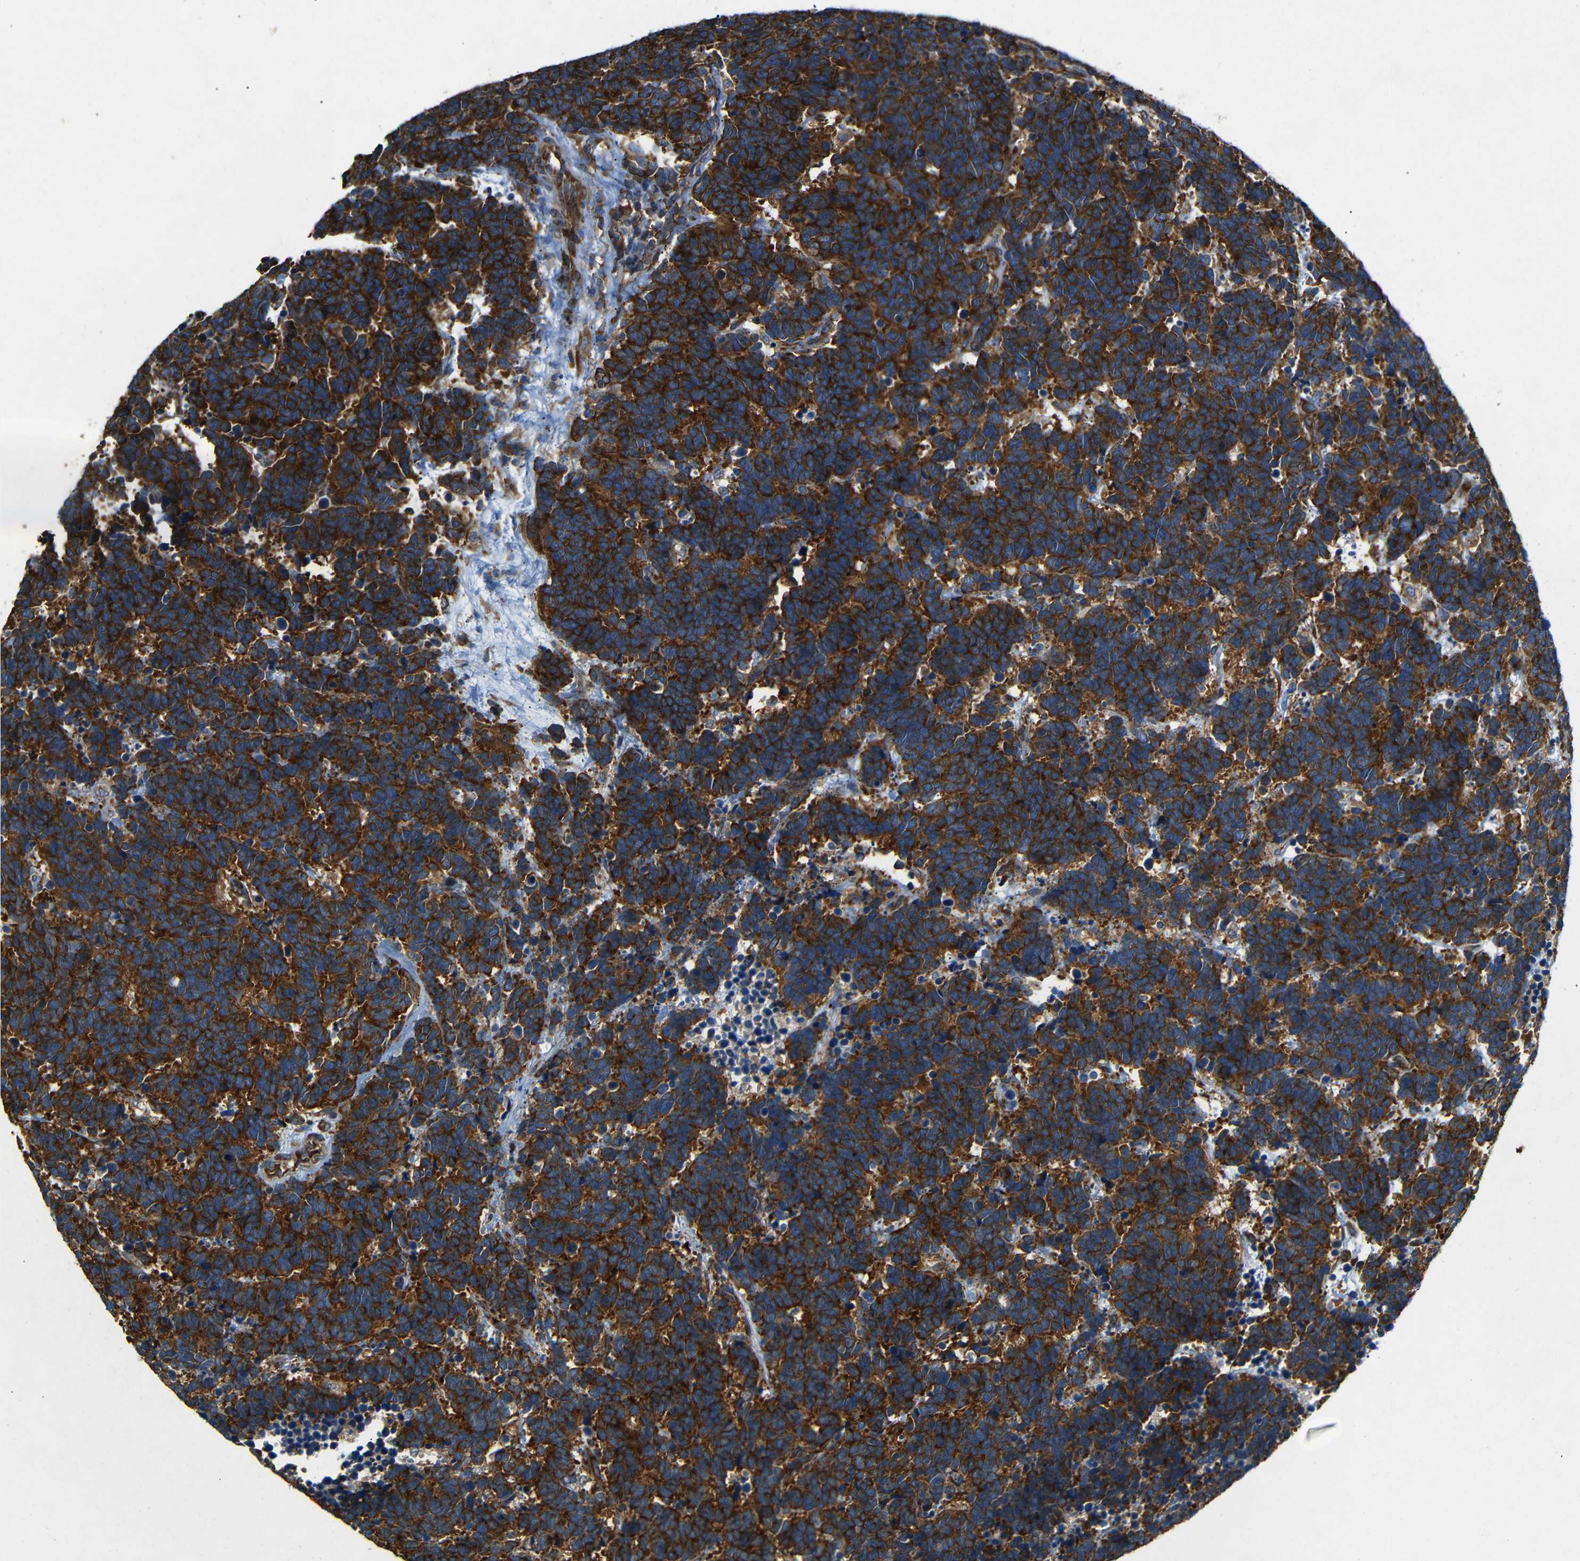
{"staining": {"intensity": "strong", "quantity": ">75%", "location": "cytoplasmic/membranous"}, "tissue": "carcinoid", "cell_type": "Tumor cells", "image_type": "cancer", "snomed": [{"axis": "morphology", "description": "Carcinoma, NOS"}, {"axis": "morphology", "description": "Carcinoid, malignant, NOS"}, {"axis": "topography", "description": "Urinary bladder"}], "caption": "This image shows carcinoid (malignant) stained with immunohistochemistry to label a protein in brown. The cytoplasmic/membranous of tumor cells show strong positivity for the protein. Nuclei are counter-stained blue.", "gene": "BTF3", "patient": {"sex": "male", "age": 57}}